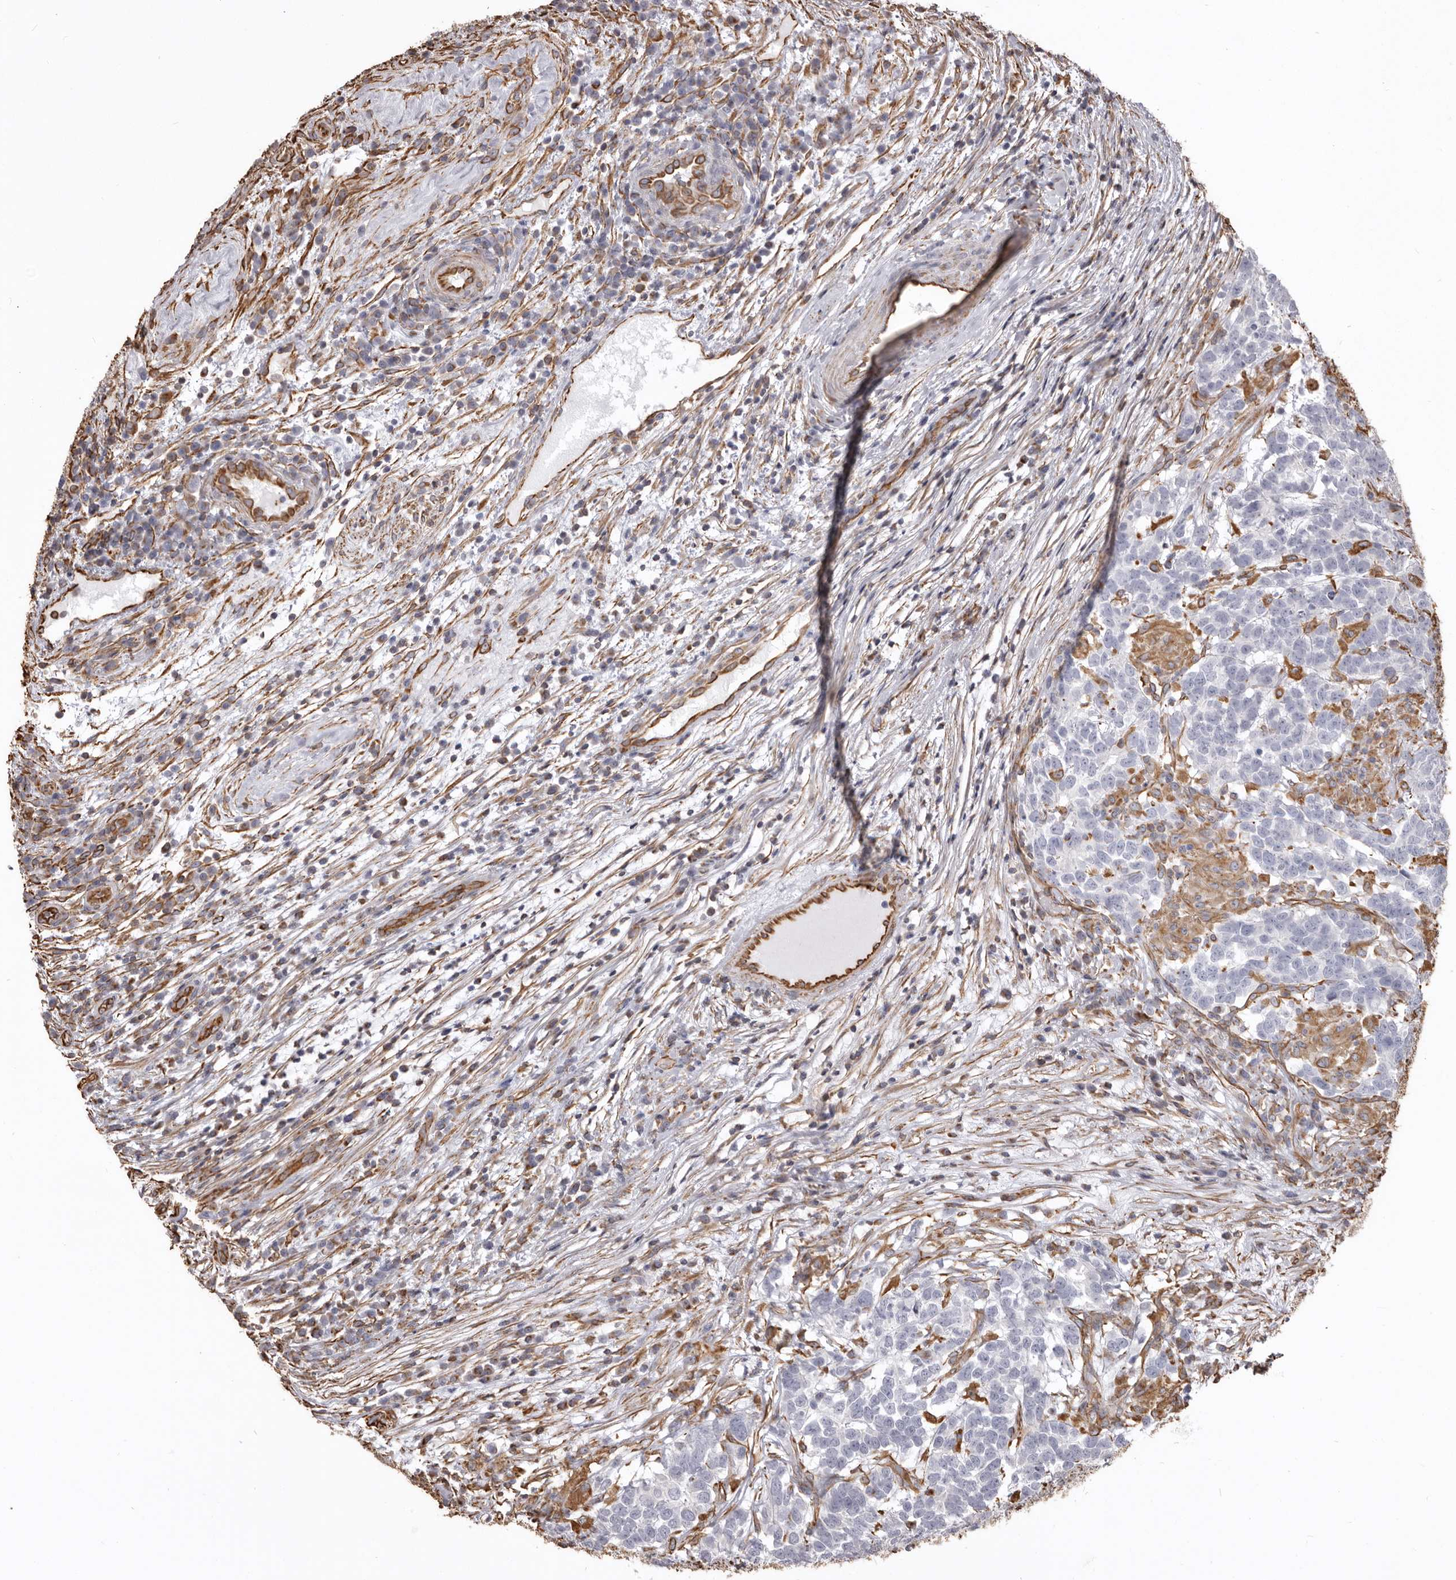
{"staining": {"intensity": "negative", "quantity": "none", "location": "none"}, "tissue": "testis cancer", "cell_type": "Tumor cells", "image_type": "cancer", "snomed": [{"axis": "morphology", "description": "Carcinoma, Embryonal, NOS"}, {"axis": "topography", "description": "Testis"}], "caption": "A micrograph of human testis embryonal carcinoma is negative for staining in tumor cells.", "gene": "MTURN", "patient": {"sex": "male", "age": 26}}